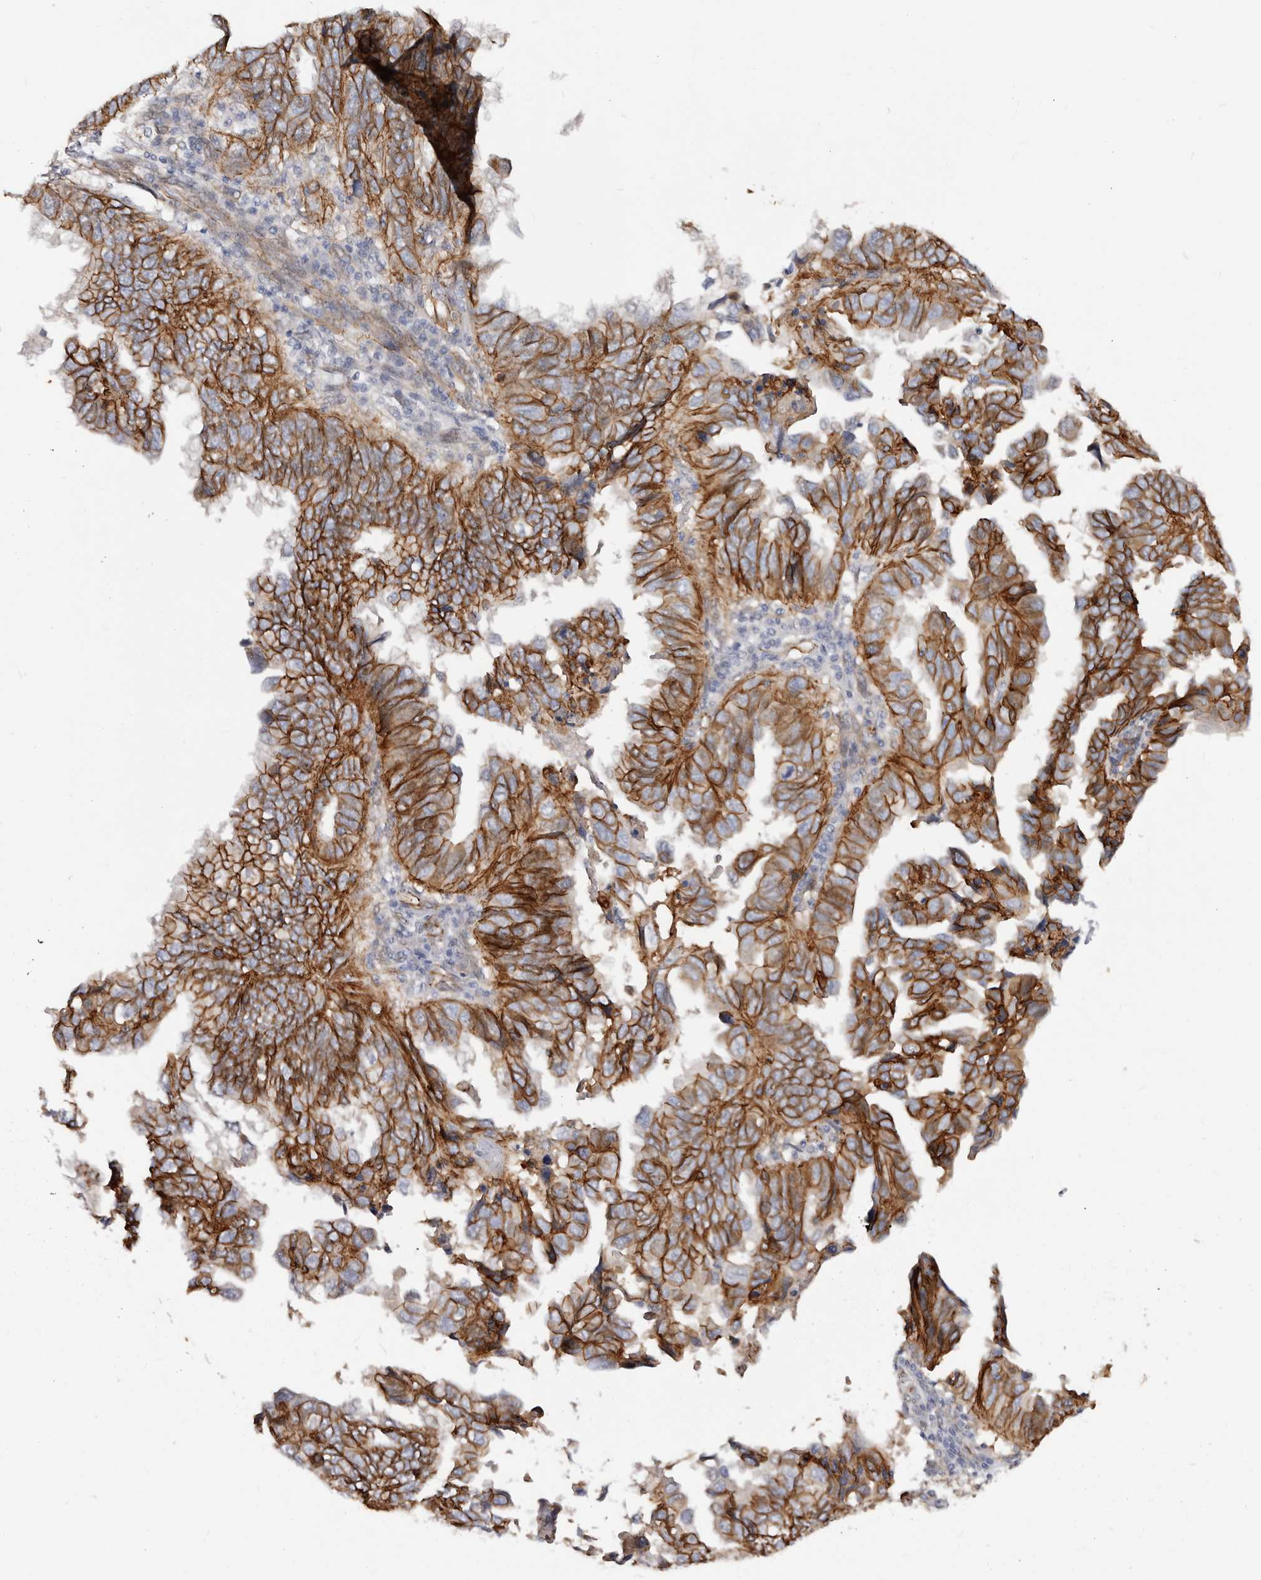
{"staining": {"intensity": "strong", "quantity": ">75%", "location": "cytoplasmic/membranous"}, "tissue": "endometrial cancer", "cell_type": "Tumor cells", "image_type": "cancer", "snomed": [{"axis": "morphology", "description": "Adenocarcinoma, NOS"}, {"axis": "topography", "description": "Uterus"}], "caption": "Protein staining of endometrial adenocarcinoma tissue displays strong cytoplasmic/membranous expression in approximately >75% of tumor cells.", "gene": "CTNNB1", "patient": {"sex": "female", "age": 77}}